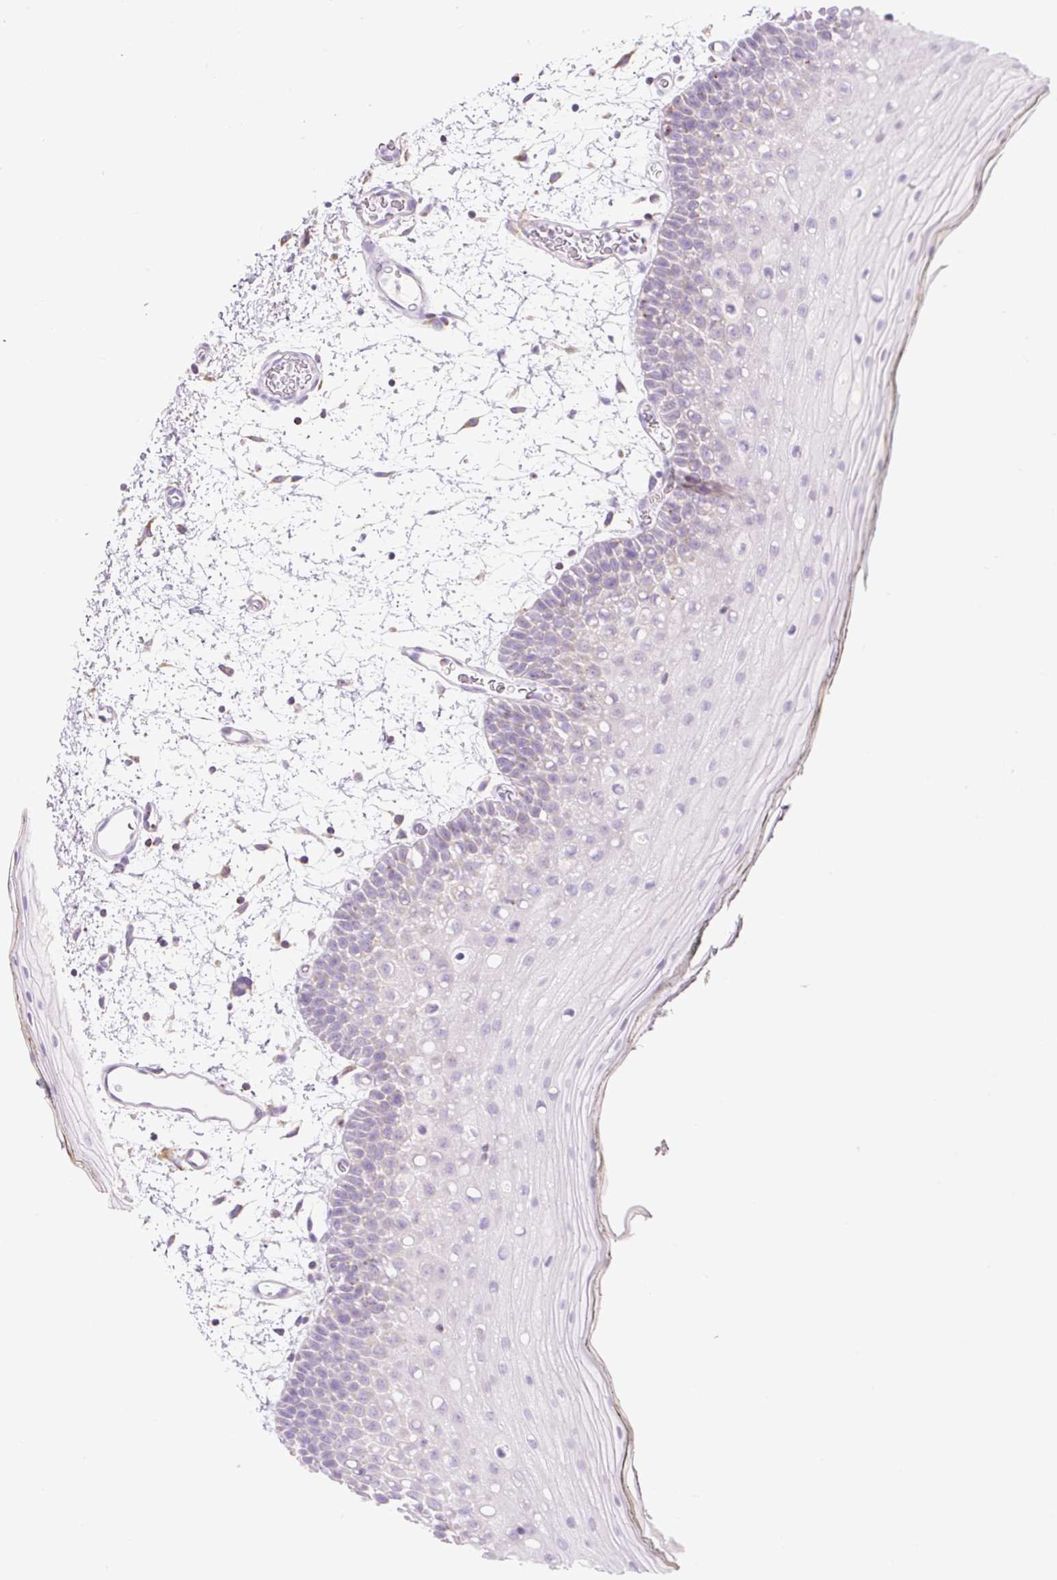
{"staining": {"intensity": "negative", "quantity": "none", "location": "none"}, "tissue": "oral mucosa", "cell_type": "Squamous epithelial cells", "image_type": "normal", "snomed": [{"axis": "morphology", "description": "Normal tissue, NOS"}, {"axis": "topography", "description": "Oral tissue"}, {"axis": "topography", "description": "Tounge, NOS"}], "caption": "DAB (3,3'-diaminobenzidine) immunohistochemical staining of unremarkable oral mucosa reveals no significant positivity in squamous epithelial cells. (DAB (3,3'-diaminobenzidine) IHC with hematoxylin counter stain).", "gene": "FOCAD", "patient": {"sex": "female", "age": 81}}